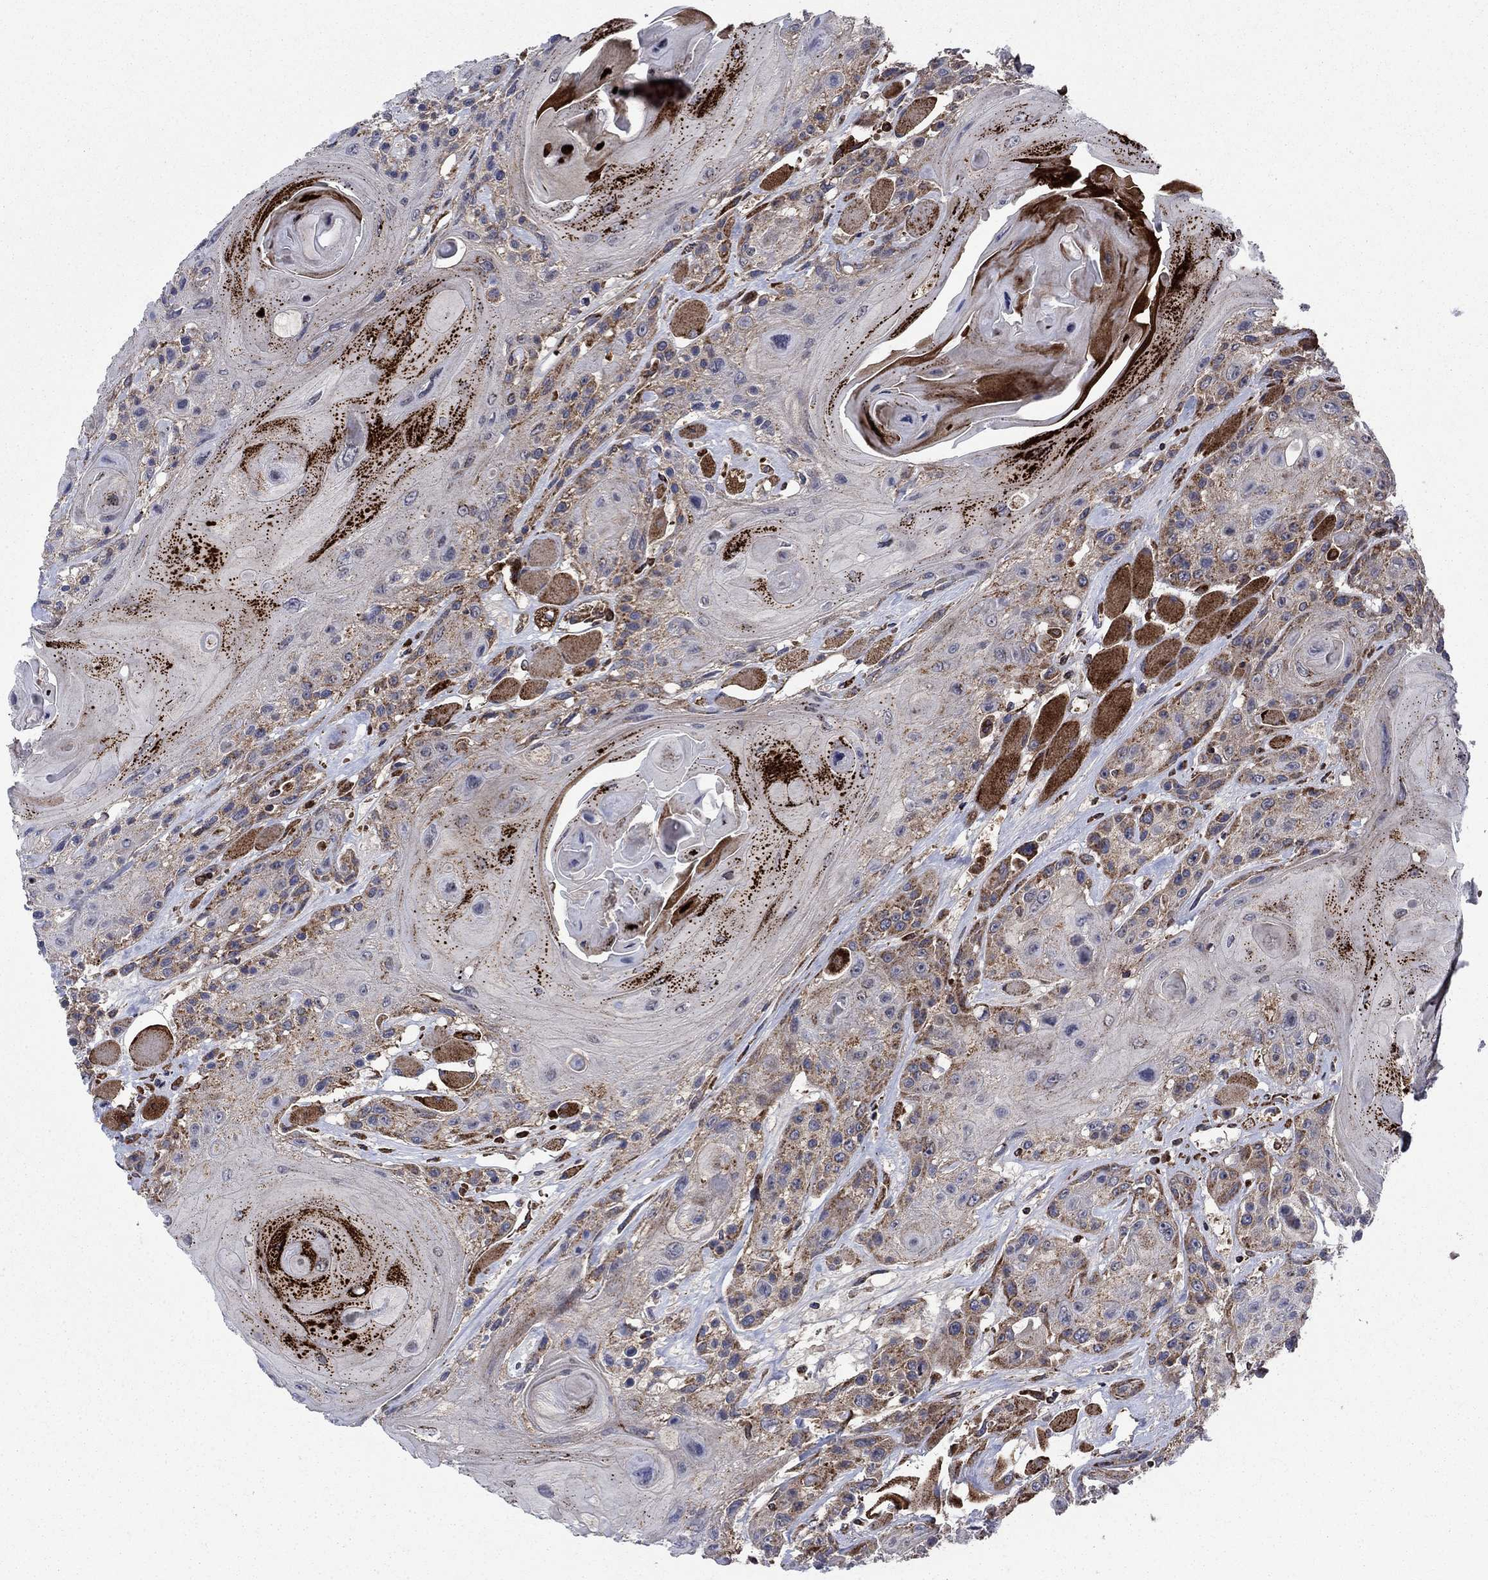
{"staining": {"intensity": "strong", "quantity": "<25%", "location": "cytoplasmic/membranous"}, "tissue": "head and neck cancer", "cell_type": "Tumor cells", "image_type": "cancer", "snomed": [{"axis": "morphology", "description": "Squamous cell carcinoma, NOS"}, {"axis": "topography", "description": "Head-Neck"}], "caption": "Protein staining of head and neck cancer tissue reveals strong cytoplasmic/membranous staining in about <25% of tumor cells.", "gene": "RNF19B", "patient": {"sex": "female", "age": 59}}